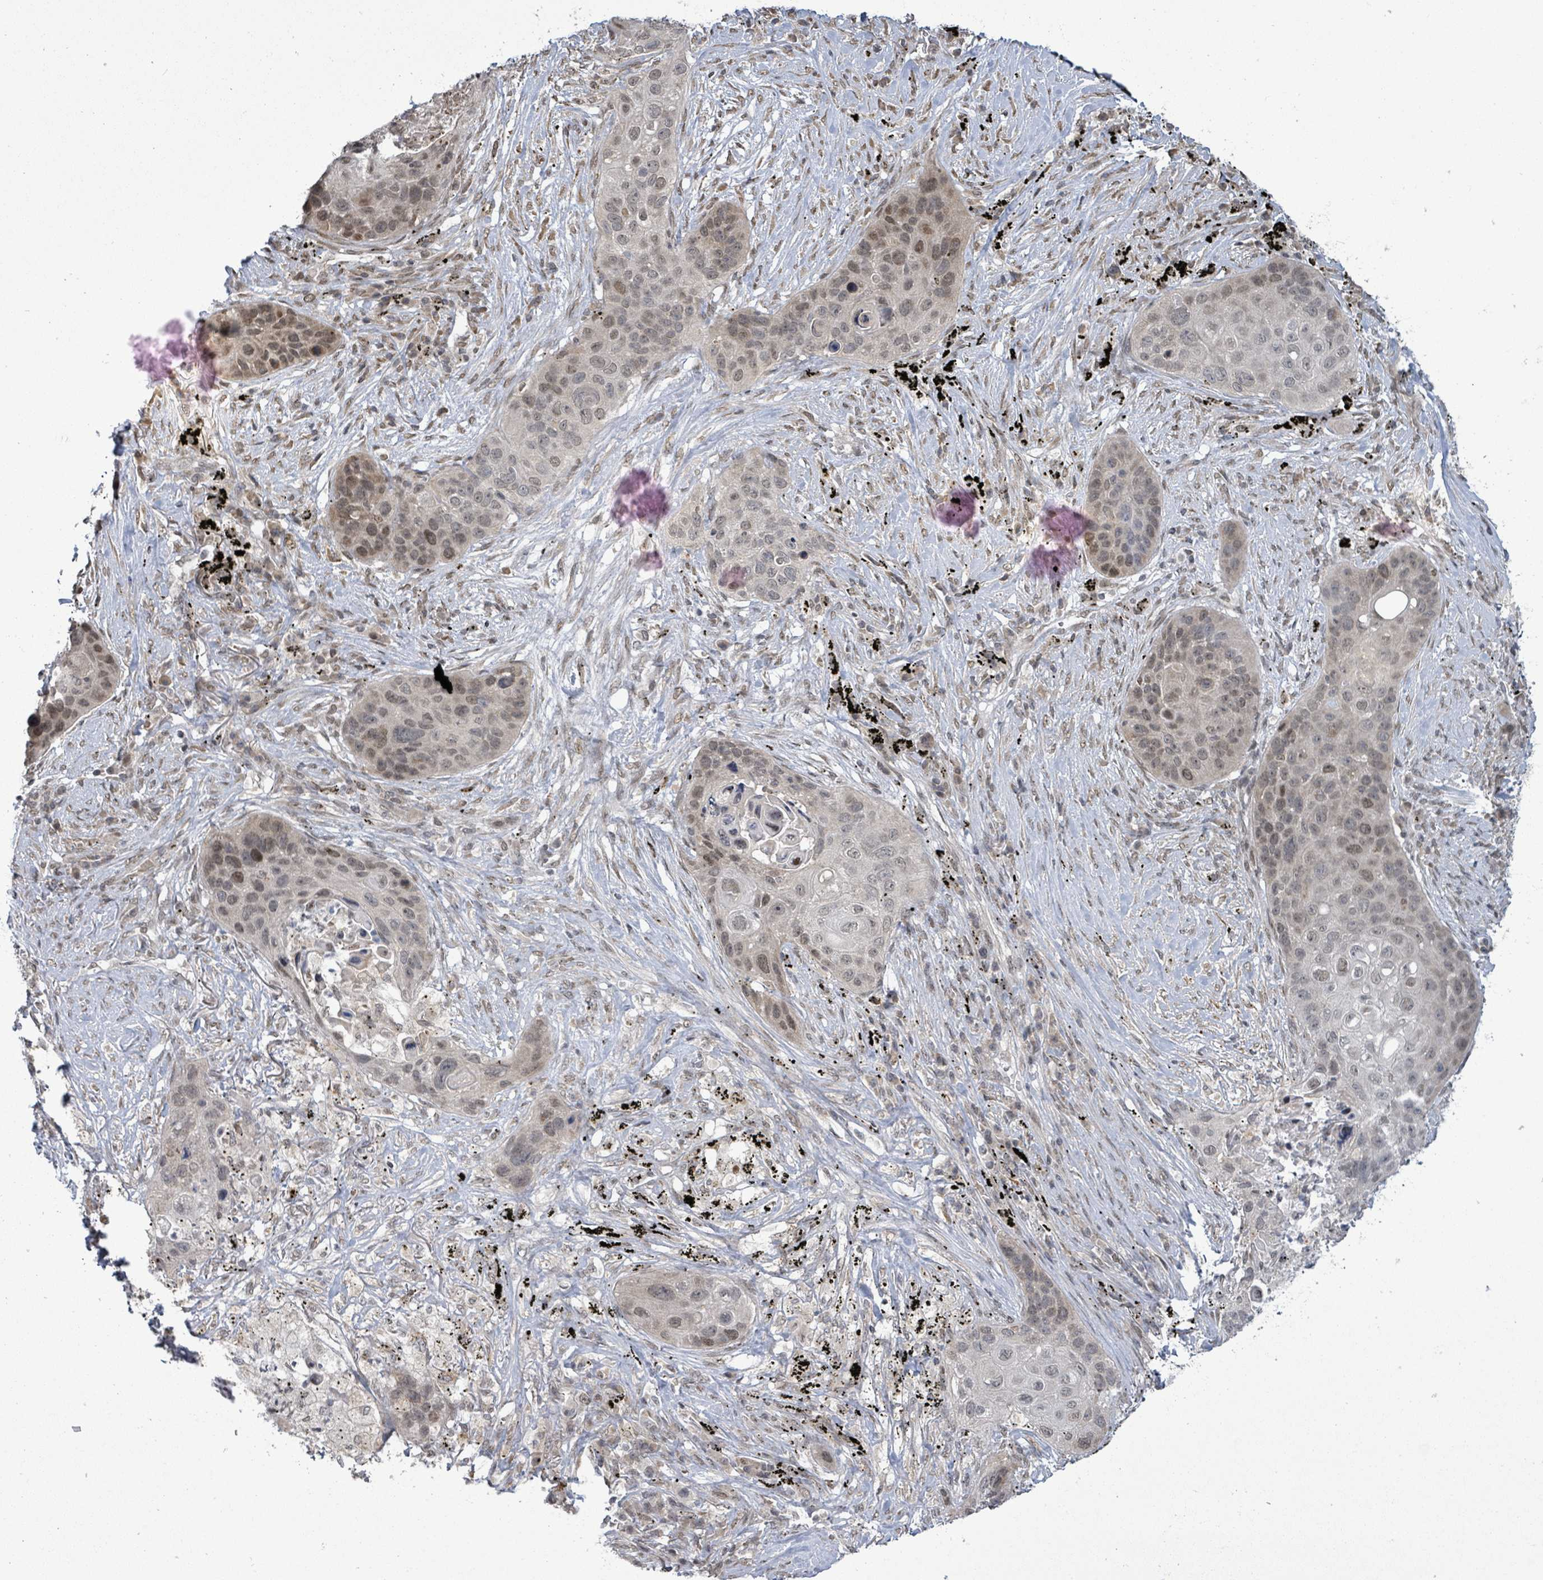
{"staining": {"intensity": "weak", "quantity": "25%-75%", "location": "nuclear"}, "tissue": "lung cancer", "cell_type": "Tumor cells", "image_type": "cancer", "snomed": [{"axis": "morphology", "description": "Squamous cell carcinoma, NOS"}, {"axis": "topography", "description": "Lung"}], "caption": "IHC photomicrograph of human lung squamous cell carcinoma stained for a protein (brown), which exhibits low levels of weak nuclear positivity in approximately 25%-75% of tumor cells.", "gene": "SBF2", "patient": {"sex": "female", "age": 63}}